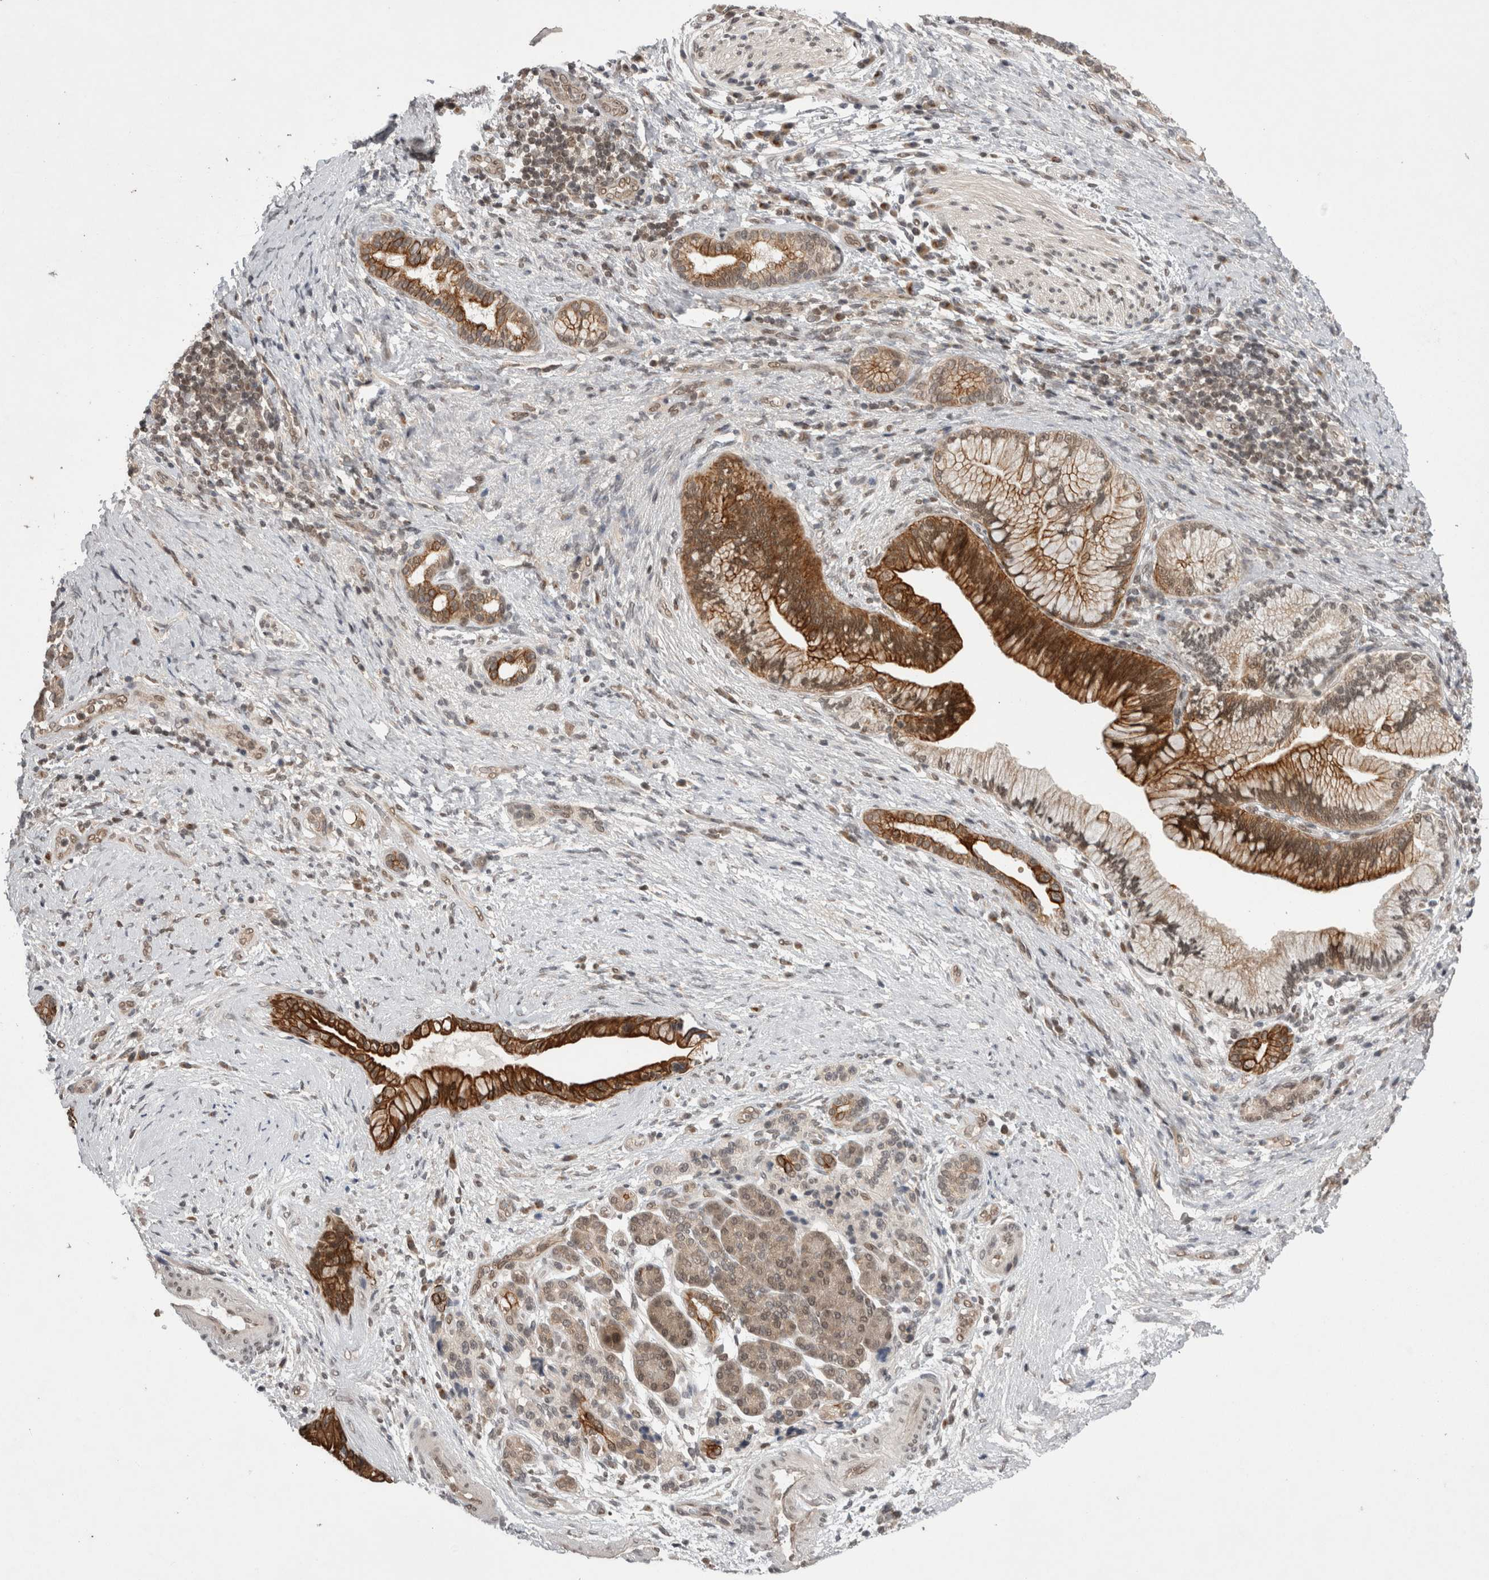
{"staining": {"intensity": "strong", "quantity": ">75%", "location": "cytoplasmic/membranous"}, "tissue": "pancreatic cancer", "cell_type": "Tumor cells", "image_type": "cancer", "snomed": [{"axis": "morphology", "description": "Adenocarcinoma, NOS"}, {"axis": "topography", "description": "Pancreas"}], "caption": "Immunohistochemical staining of pancreatic adenocarcinoma reveals high levels of strong cytoplasmic/membranous staining in about >75% of tumor cells.", "gene": "ZNF341", "patient": {"sex": "male", "age": 59}}